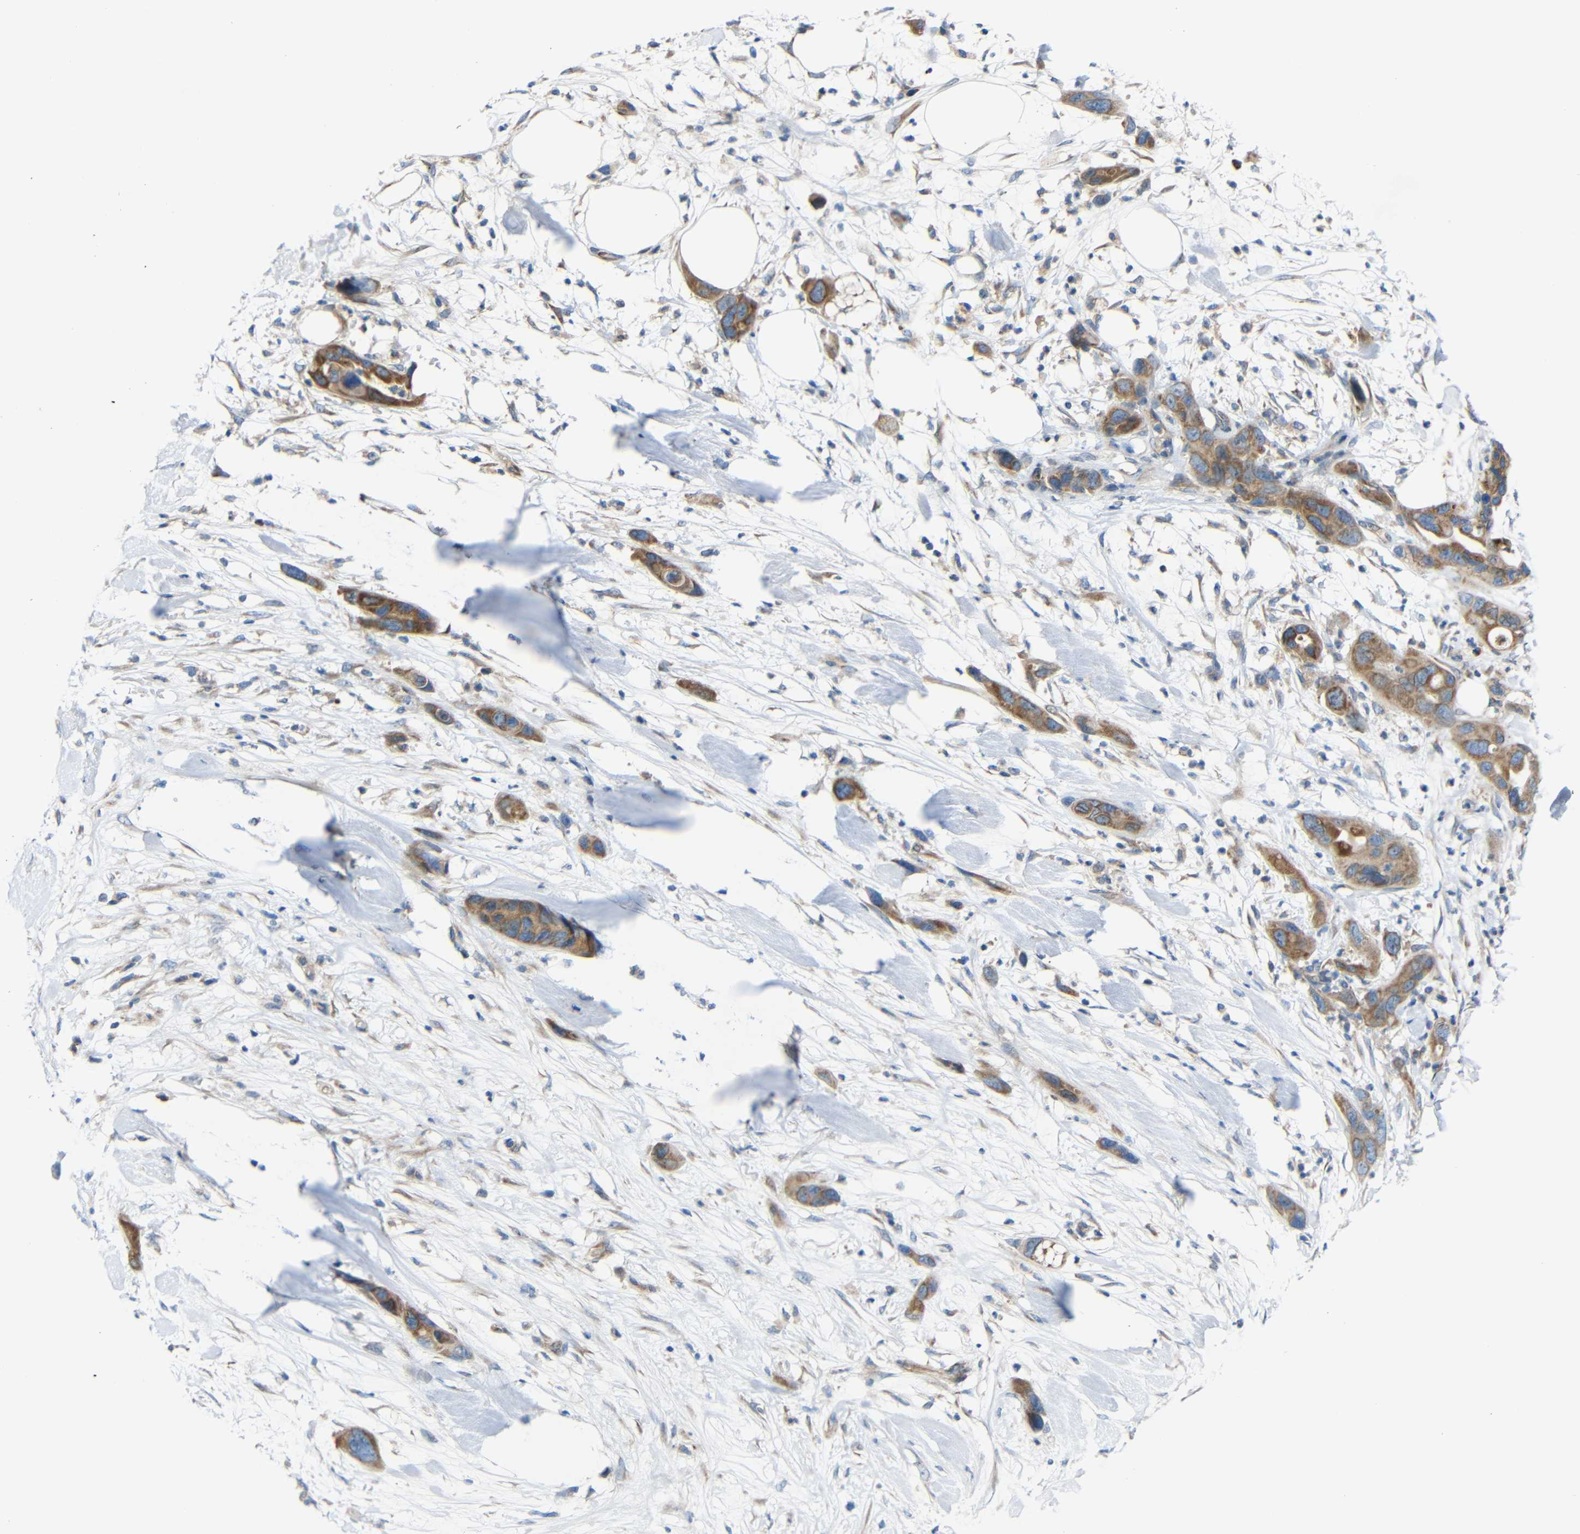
{"staining": {"intensity": "moderate", "quantity": ">75%", "location": "cytoplasmic/membranous"}, "tissue": "pancreatic cancer", "cell_type": "Tumor cells", "image_type": "cancer", "snomed": [{"axis": "morphology", "description": "Adenocarcinoma, NOS"}, {"axis": "topography", "description": "Pancreas"}], "caption": "DAB immunohistochemical staining of human pancreatic cancer displays moderate cytoplasmic/membranous protein staining in approximately >75% of tumor cells.", "gene": "TMEM25", "patient": {"sex": "female", "age": 71}}